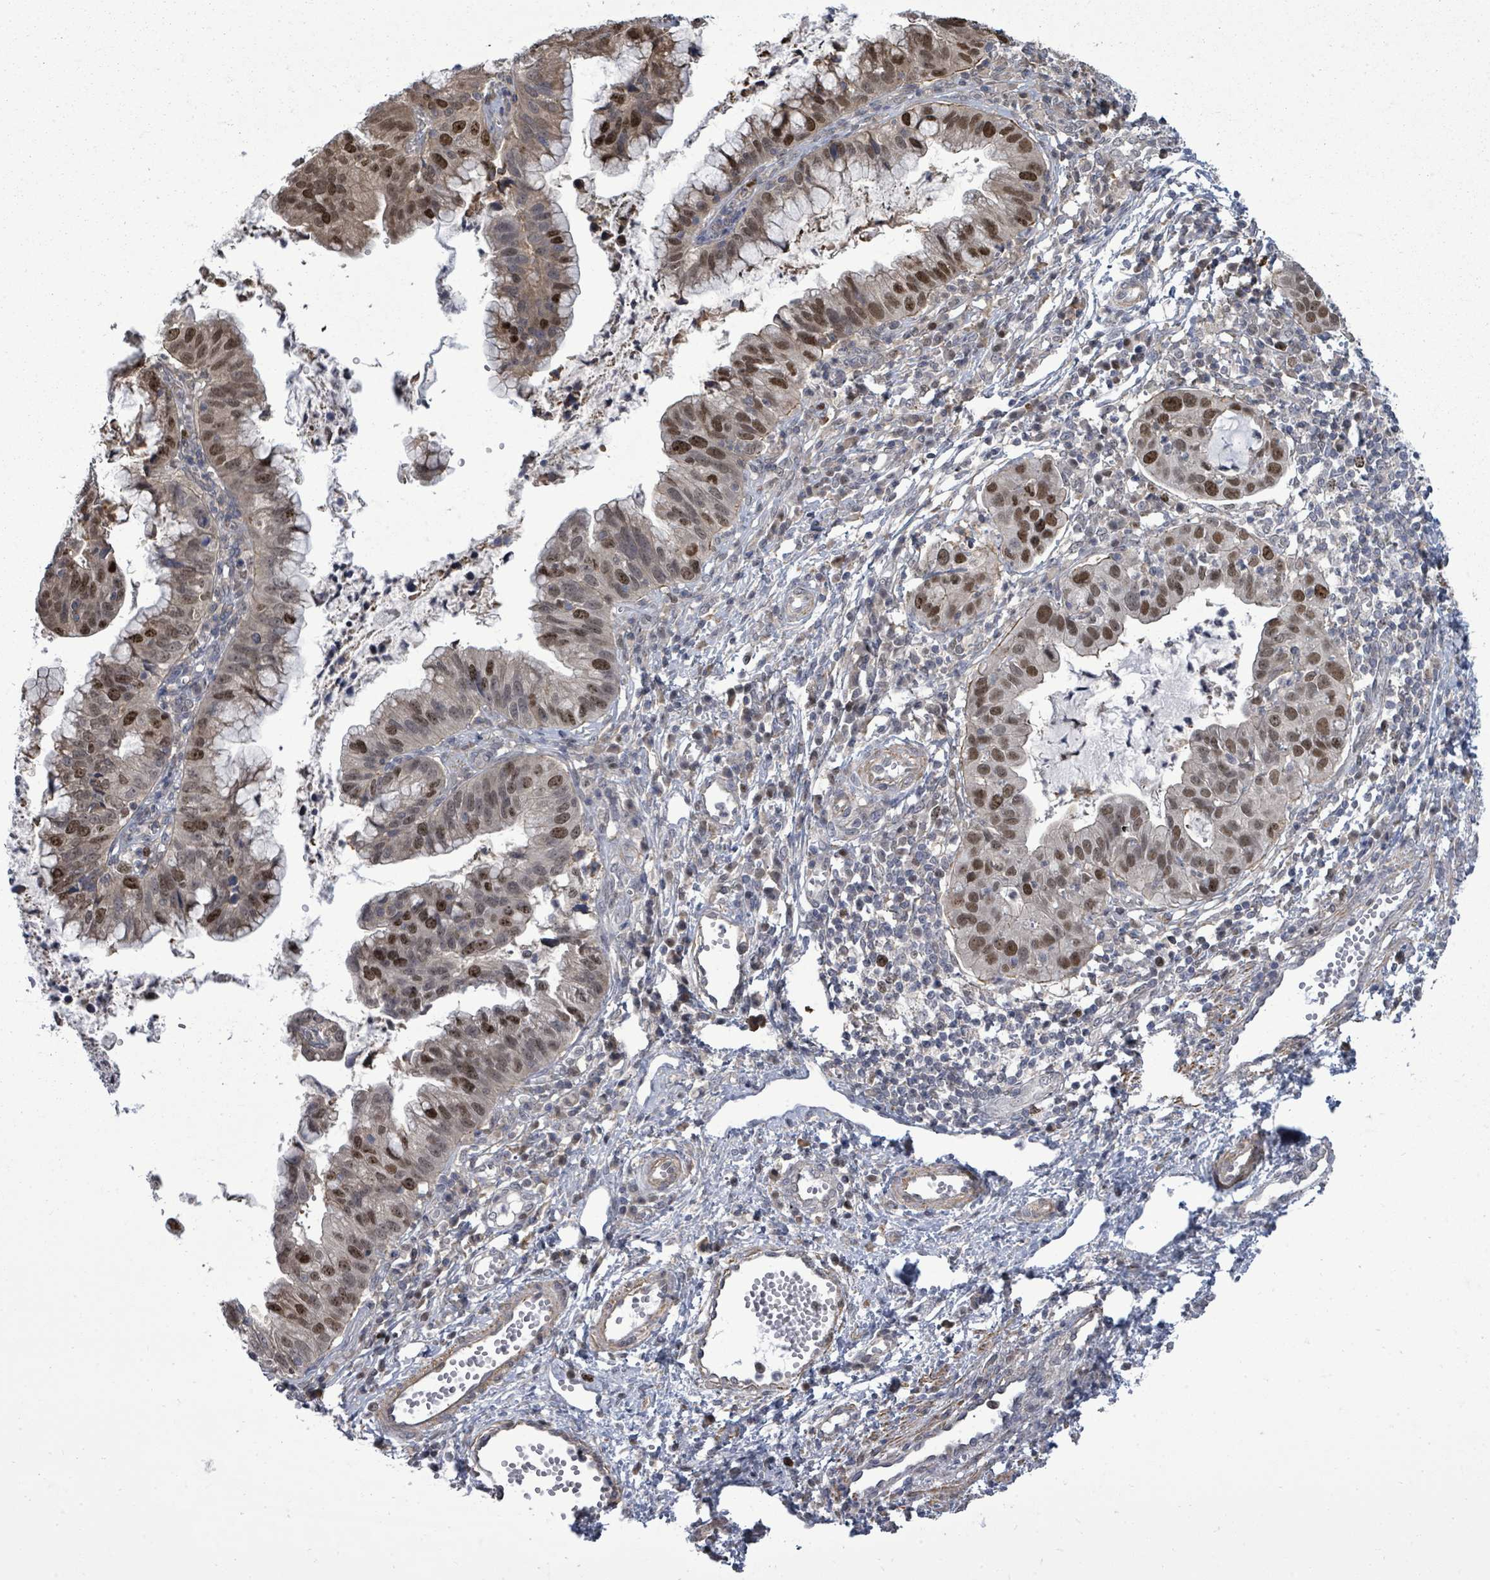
{"staining": {"intensity": "strong", "quantity": "25%-75%", "location": "nuclear"}, "tissue": "cervical cancer", "cell_type": "Tumor cells", "image_type": "cancer", "snomed": [{"axis": "morphology", "description": "Adenocarcinoma, NOS"}, {"axis": "topography", "description": "Cervix"}], "caption": "IHC of human cervical cancer displays high levels of strong nuclear staining in approximately 25%-75% of tumor cells.", "gene": "PAPSS1", "patient": {"sex": "female", "age": 34}}